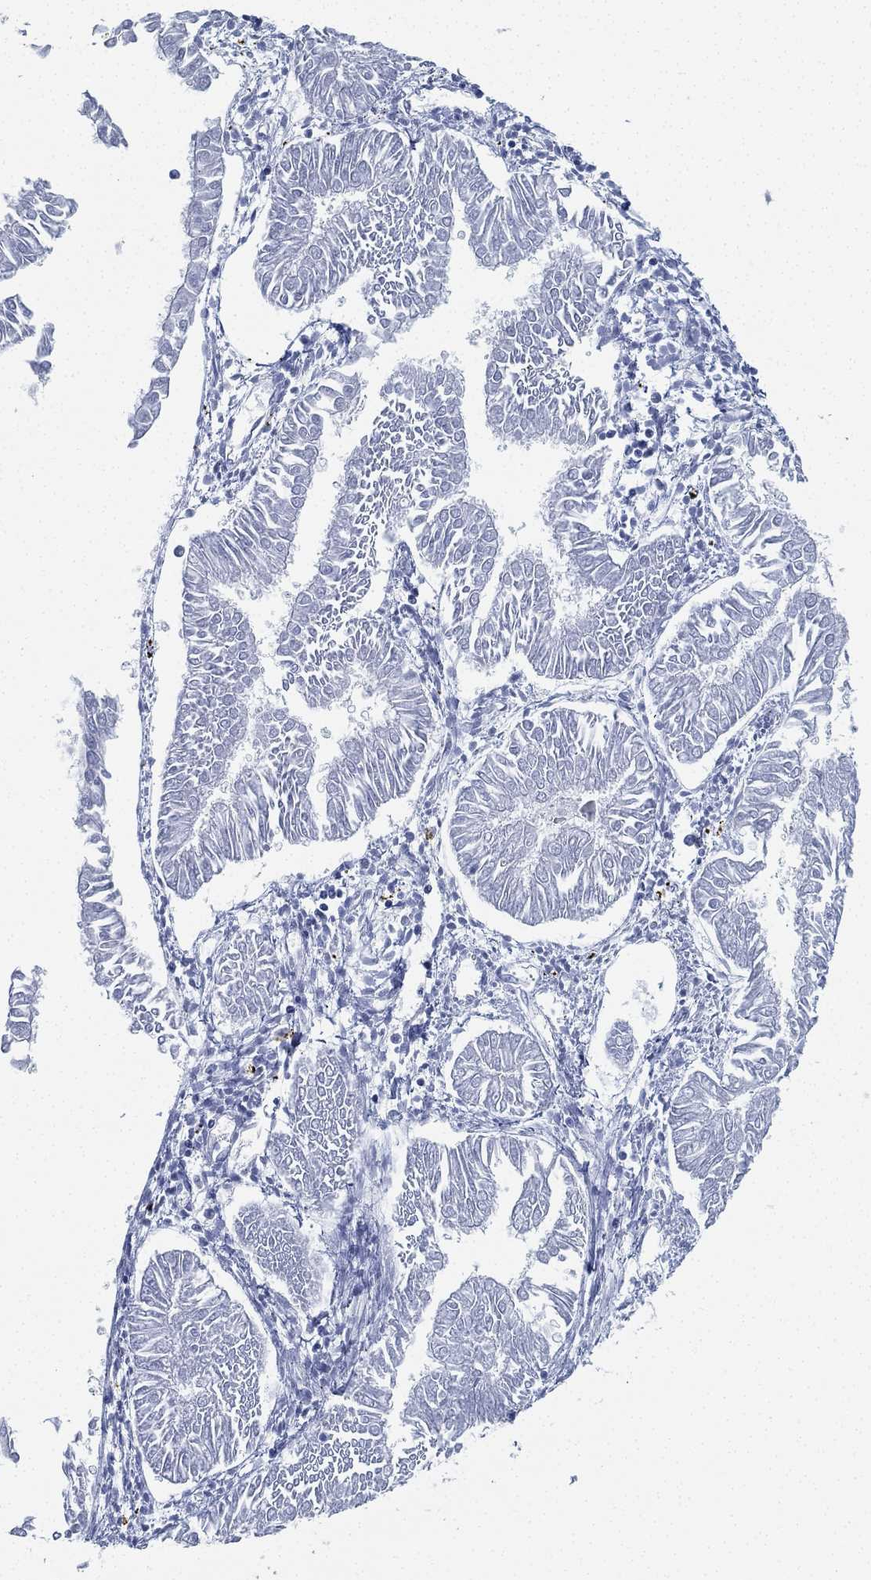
{"staining": {"intensity": "negative", "quantity": "none", "location": "none"}, "tissue": "endometrial cancer", "cell_type": "Tumor cells", "image_type": "cancer", "snomed": [{"axis": "morphology", "description": "Adenocarcinoma, NOS"}, {"axis": "topography", "description": "Endometrium"}], "caption": "A high-resolution image shows immunohistochemistry staining of endometrial cancer (adenocarcinoma), which reveals no significant positivity in tumor cells.", "gene": "DEFB121", "patient": {"sex": "female", "age": 53}}